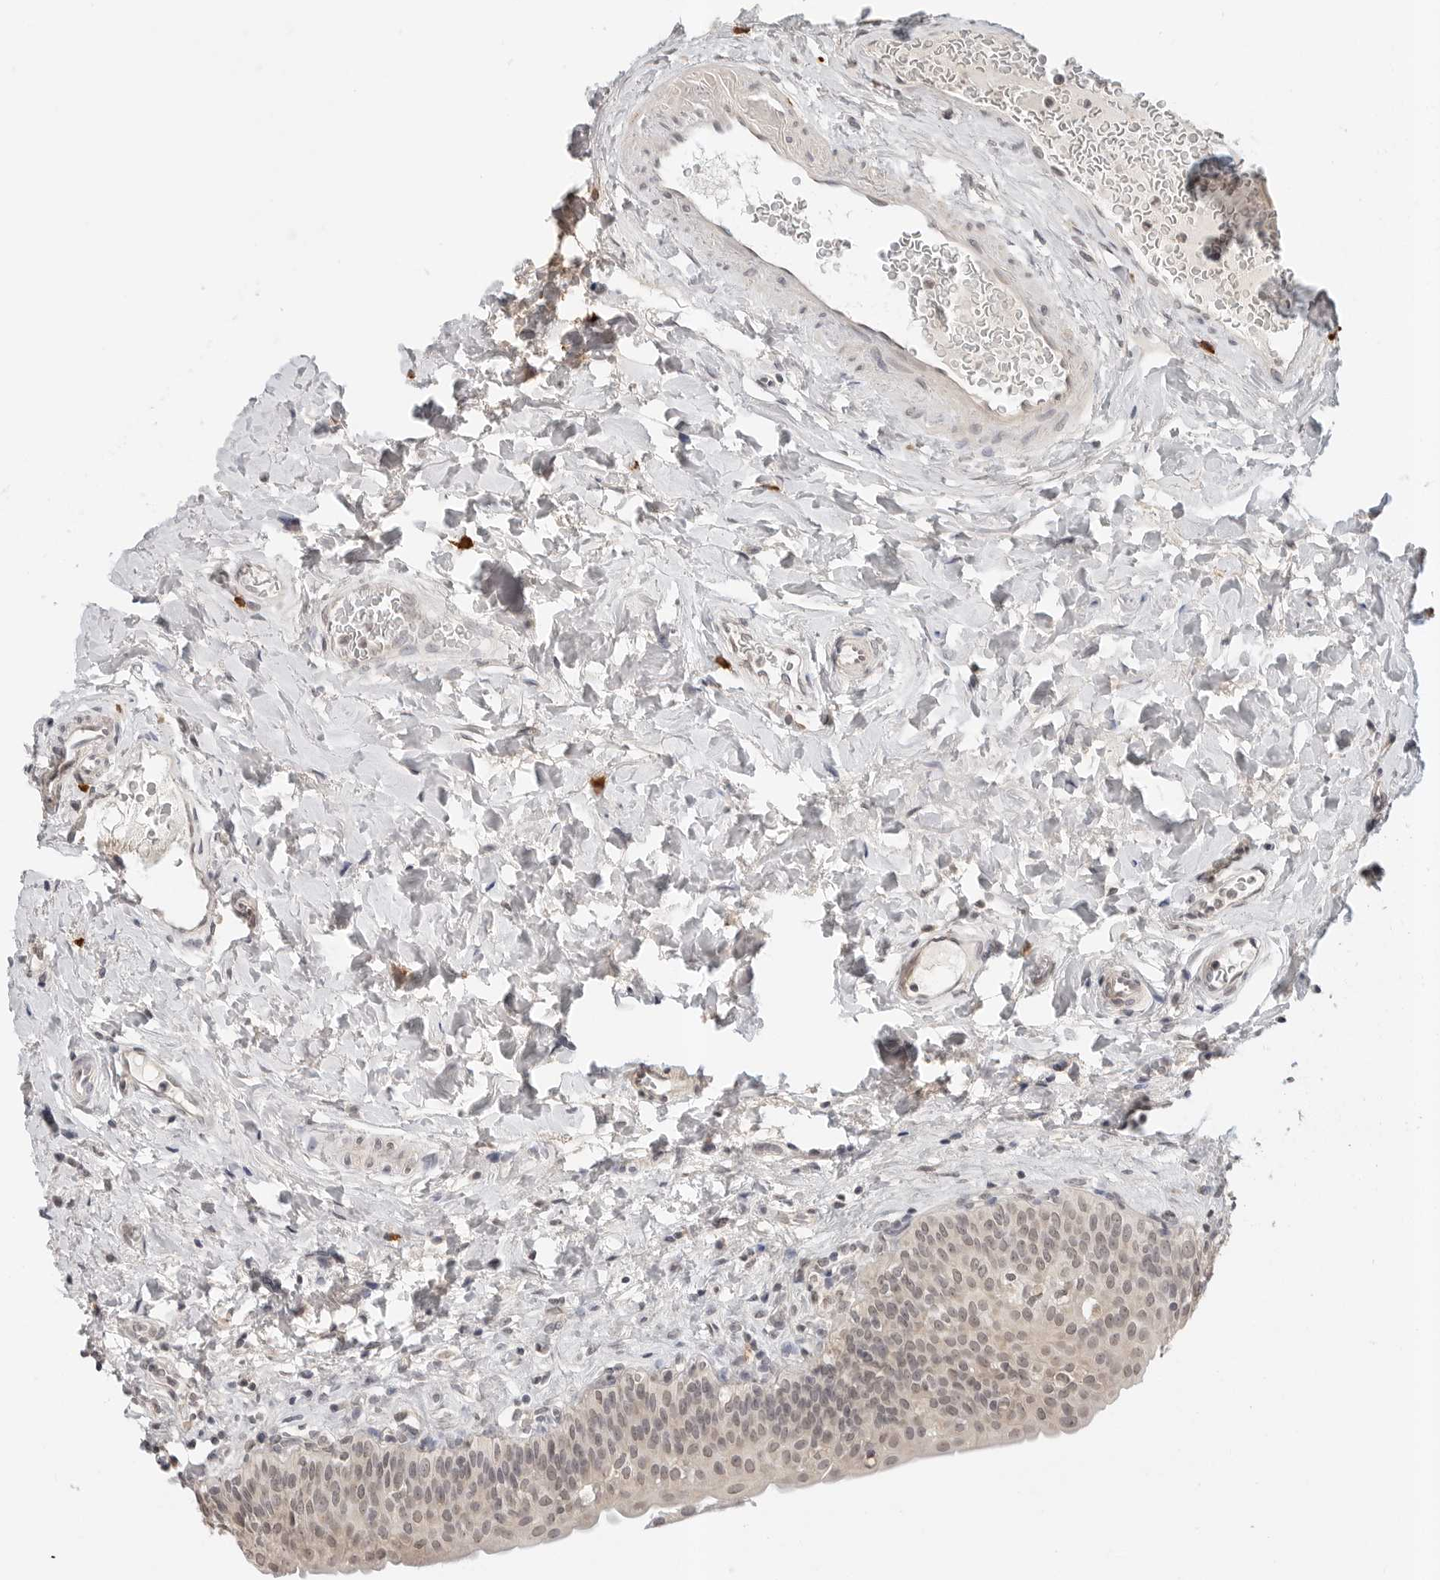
{"staining": {"intensity": "negative", "quantity": "none", "location": "none"}, "tissue": "urinary bladder", "cell_type": "Urothelial cells", "image_type": "normal", "snomed": [{"axis": "morphology", "description": "Normal tissue, NOS"}, {"axis": "topography", "description": "Urinary bladder"}], "caption": "High magnification brightfield microscopy of benign urinary bladder stained with DAB (brown) and counterstained with hematoxylin (blue): urothelial cells show no significant expression.", "gene": "IL24", "patient": {"sex": "male", "age": 83}}